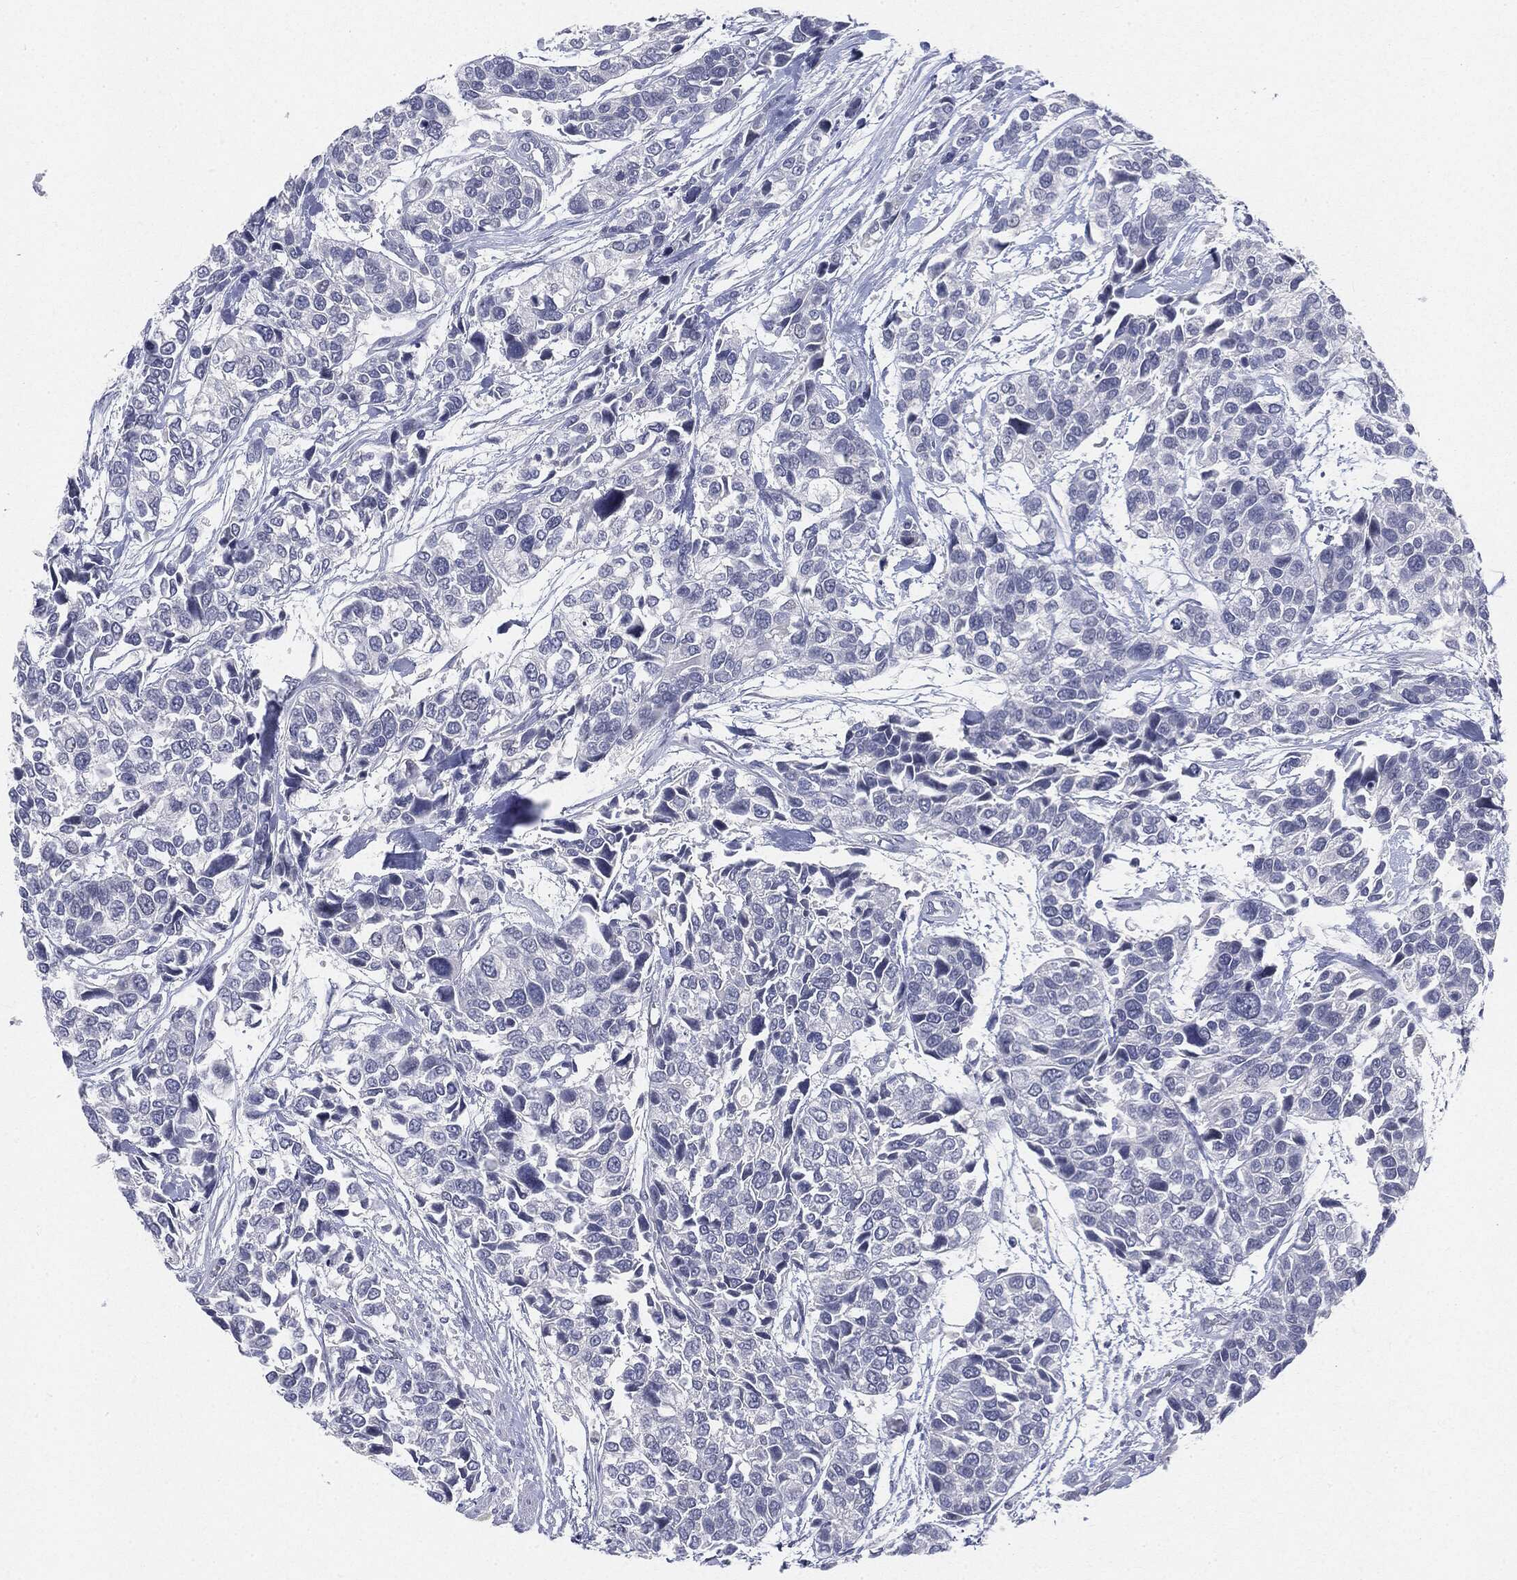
{"staining": {"intensity": "negative", "quantity": "none", "location": "none"}, "tissue": "urothelial cancer", "cell_type": "Tumor cells", "image_type": "cancer", "snomed": [{"axis": "morphology", "description": "Urothelial carcinoma, High grade"}, {"axis": "topography", "description": "Urinary bladder"}], "caption": "Micrograph shows no significant protein expression in tumor cells of urothelial carcinoma (high-grade).", "gene": "CGB1", "patient": {"sex": "male", "age": 77}}